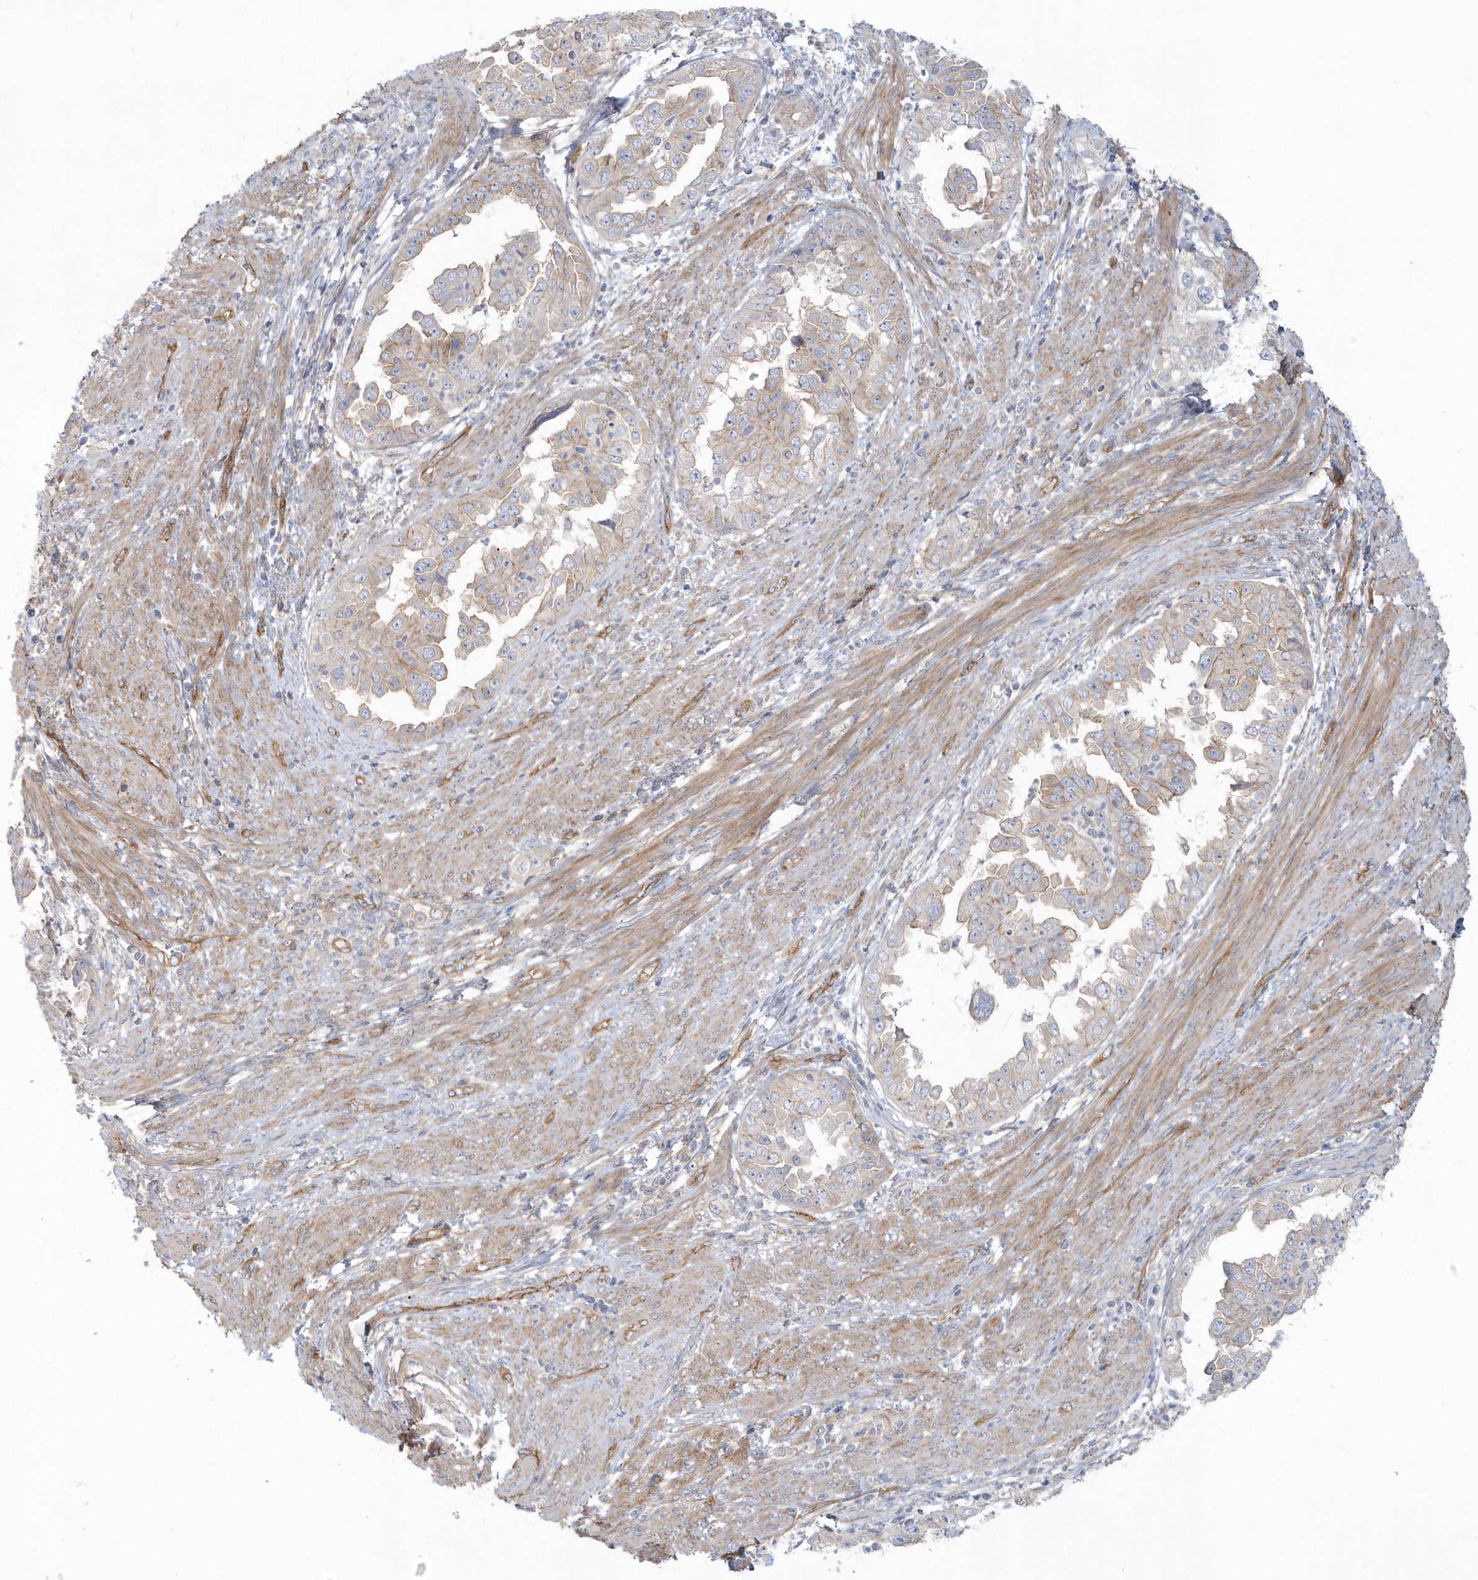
{"staining": {"intensity": "negative", "quantity": "none", "location": "none"}, "tissue": "endometrial cancer", "cell_type": "Tumor cells", "image_type": "cancer", "snomed": [{"axis": "morphology", "description": "Adenocarcinoma, NOS"}, {"axis": "topography", "description": "Endometrium"}], "caption": "Endometrial adenocarcinoma was stained to show a protein in brown. There is no significant expression in tumor cells.", "gene": "RAI14", "patient": {"sex": "female", "age": 85}}